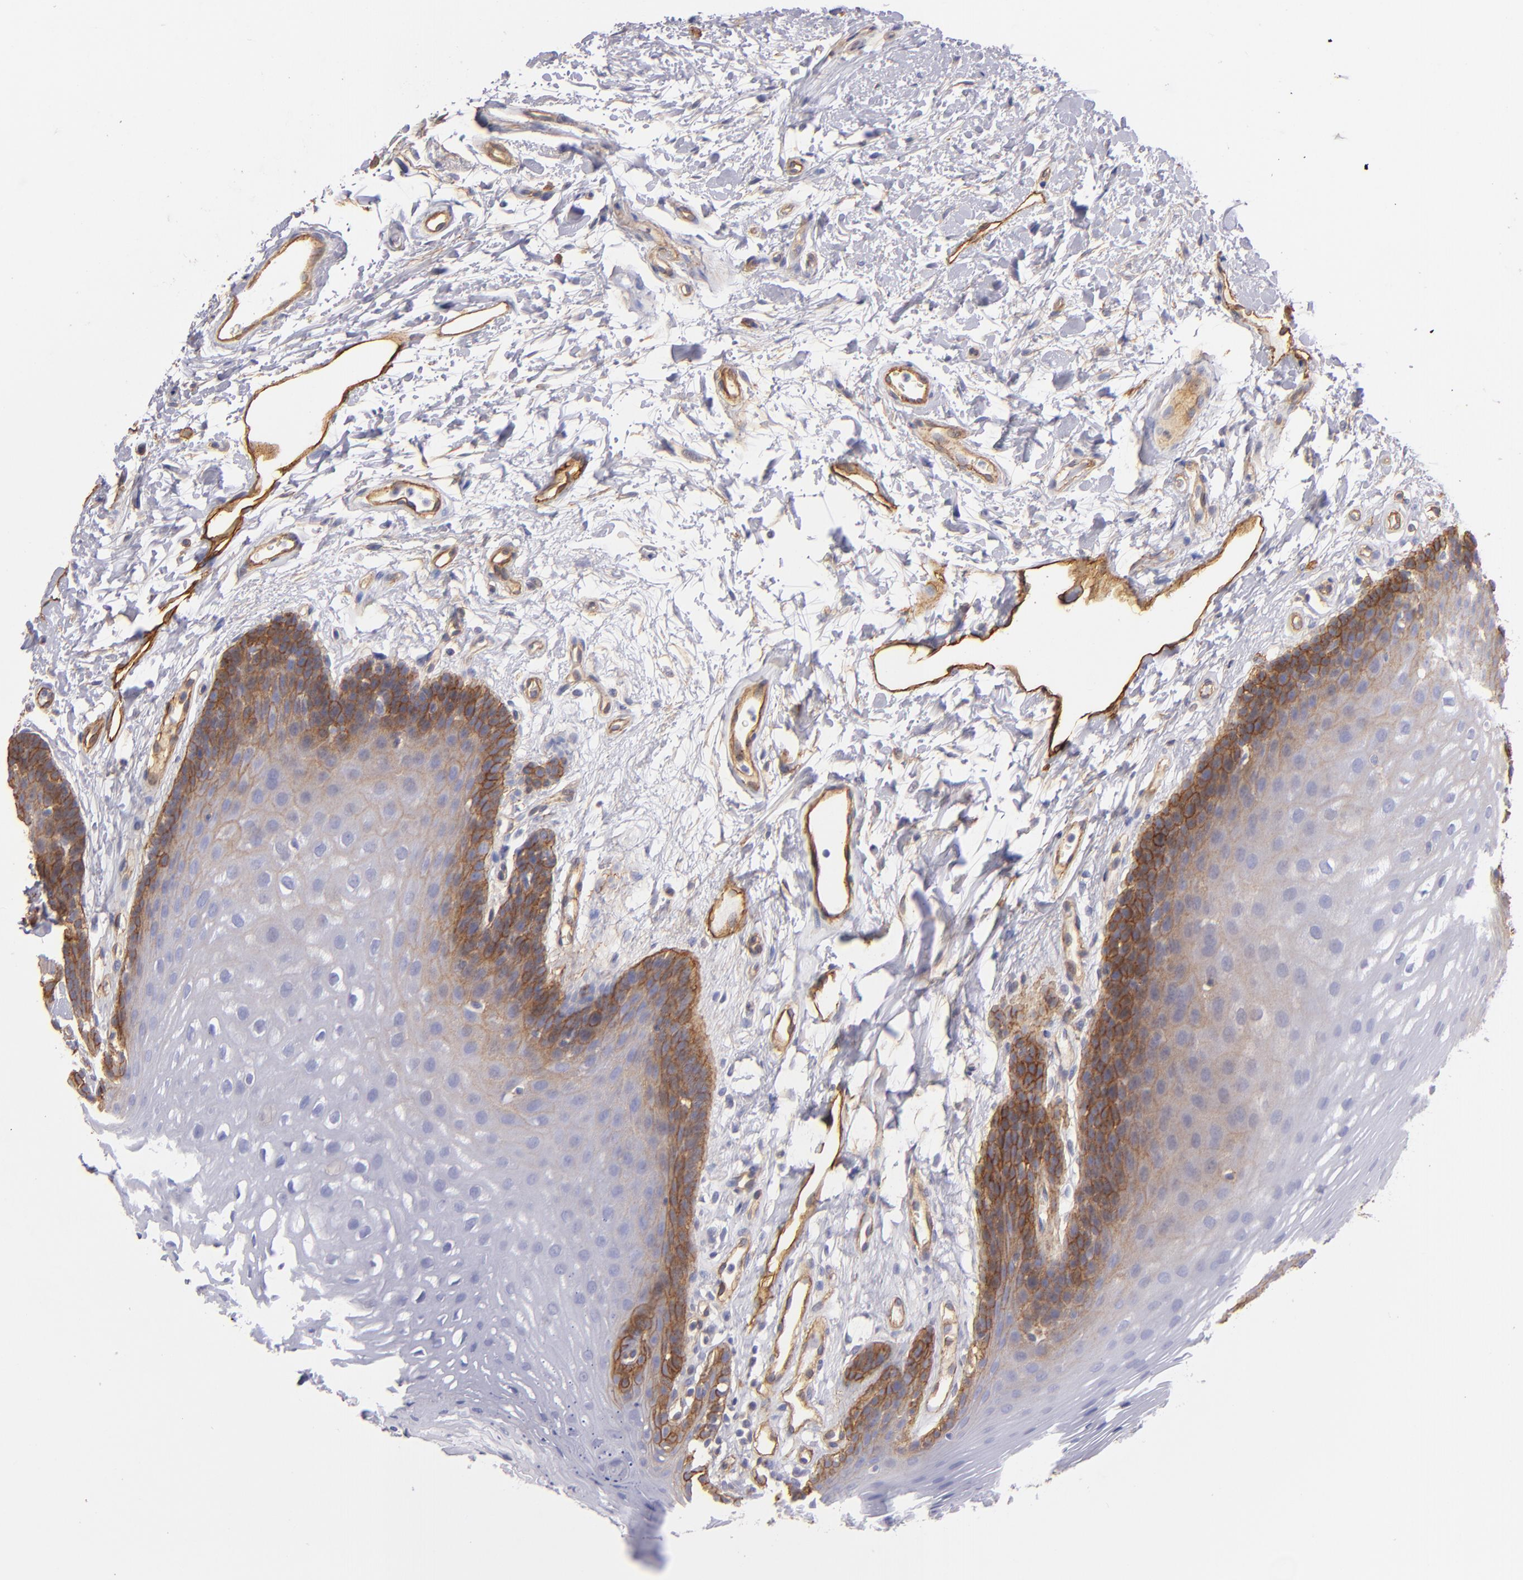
{"staining": {"intensity": "moderate", "quantity": "25%-75%", "location": "cytoplasmic/membranous"}, "tissue": "oral mucosa", "cell_type": "Squamous epithelial cells", "image_type": "normal", "snomed": [{"axis": "morphology", "description": "Normal tissue, NOS"}, {"axis": "topography", "description": "Oral tissue"}], "caption": "Approximately 25%-75% of squamous epithelial cells in normal oral mucosa demonstrate moderate cytoplasmic/membranous protein positivity as visualized by brown immunohistochemical staining.", "gene": "CD151", "patient": {"sex": "male", "age": 62}}